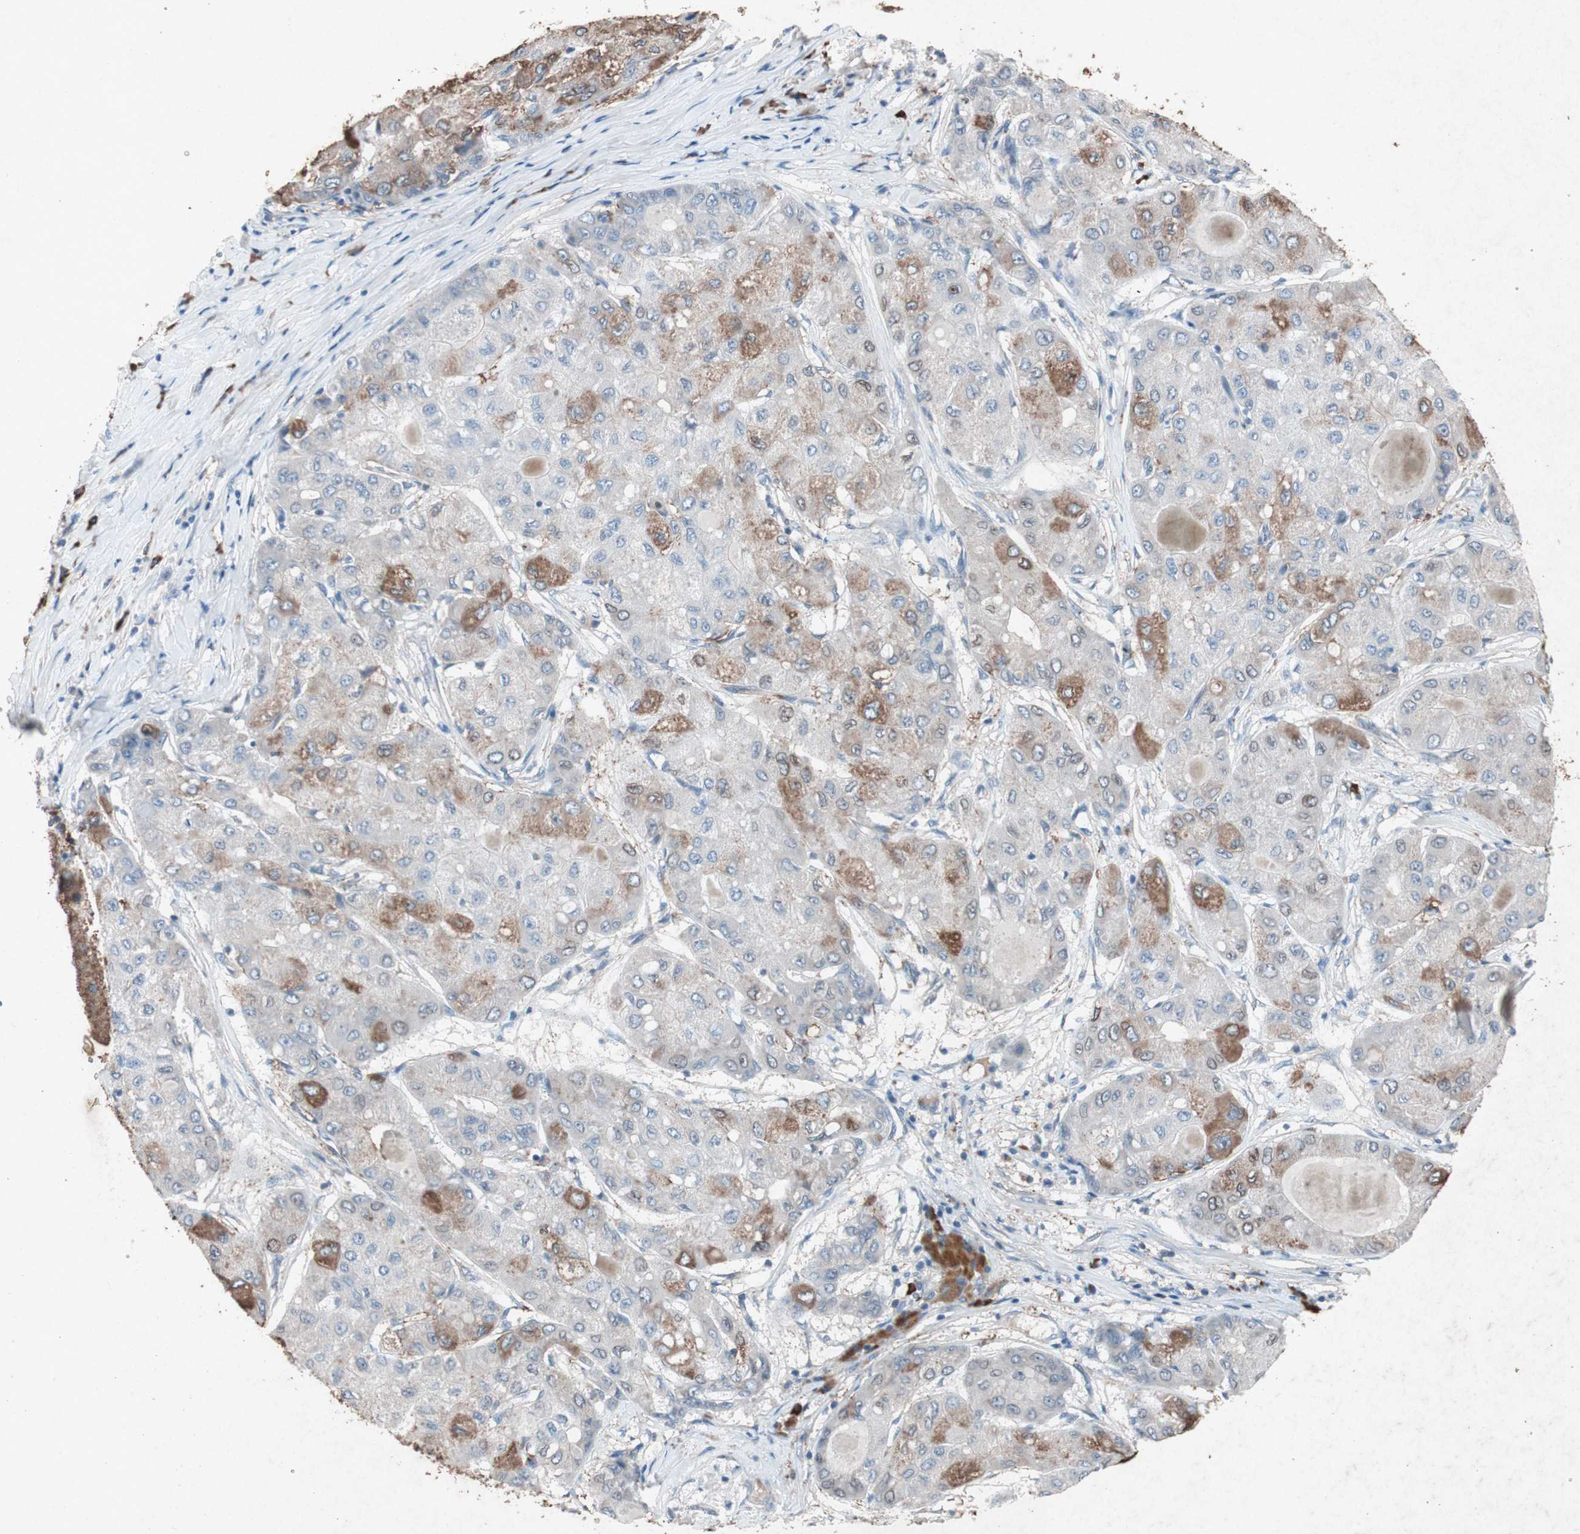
{"staining": {"intensity": "moderate", "quantity": "25%-75%", "location": "cytoplasmic/membranous"}, "tissue": "liver cancer", "cell_type": "Tumor cells", "image_type": "cancer", "snomed": [{"axis": "morphology", "description": "Carcinoma, Hepatocellular, NOS"}, {"axis": "topography", "description": "Liver"}], "caption": "This is an image of immunohistochemistry (IHC) staining of liver cancer, which shows moderate expression in the cytoplasmic/membranous of tumor cells.", "gene": "GRB7", "patient": {"sex": "male", "age": 80}}